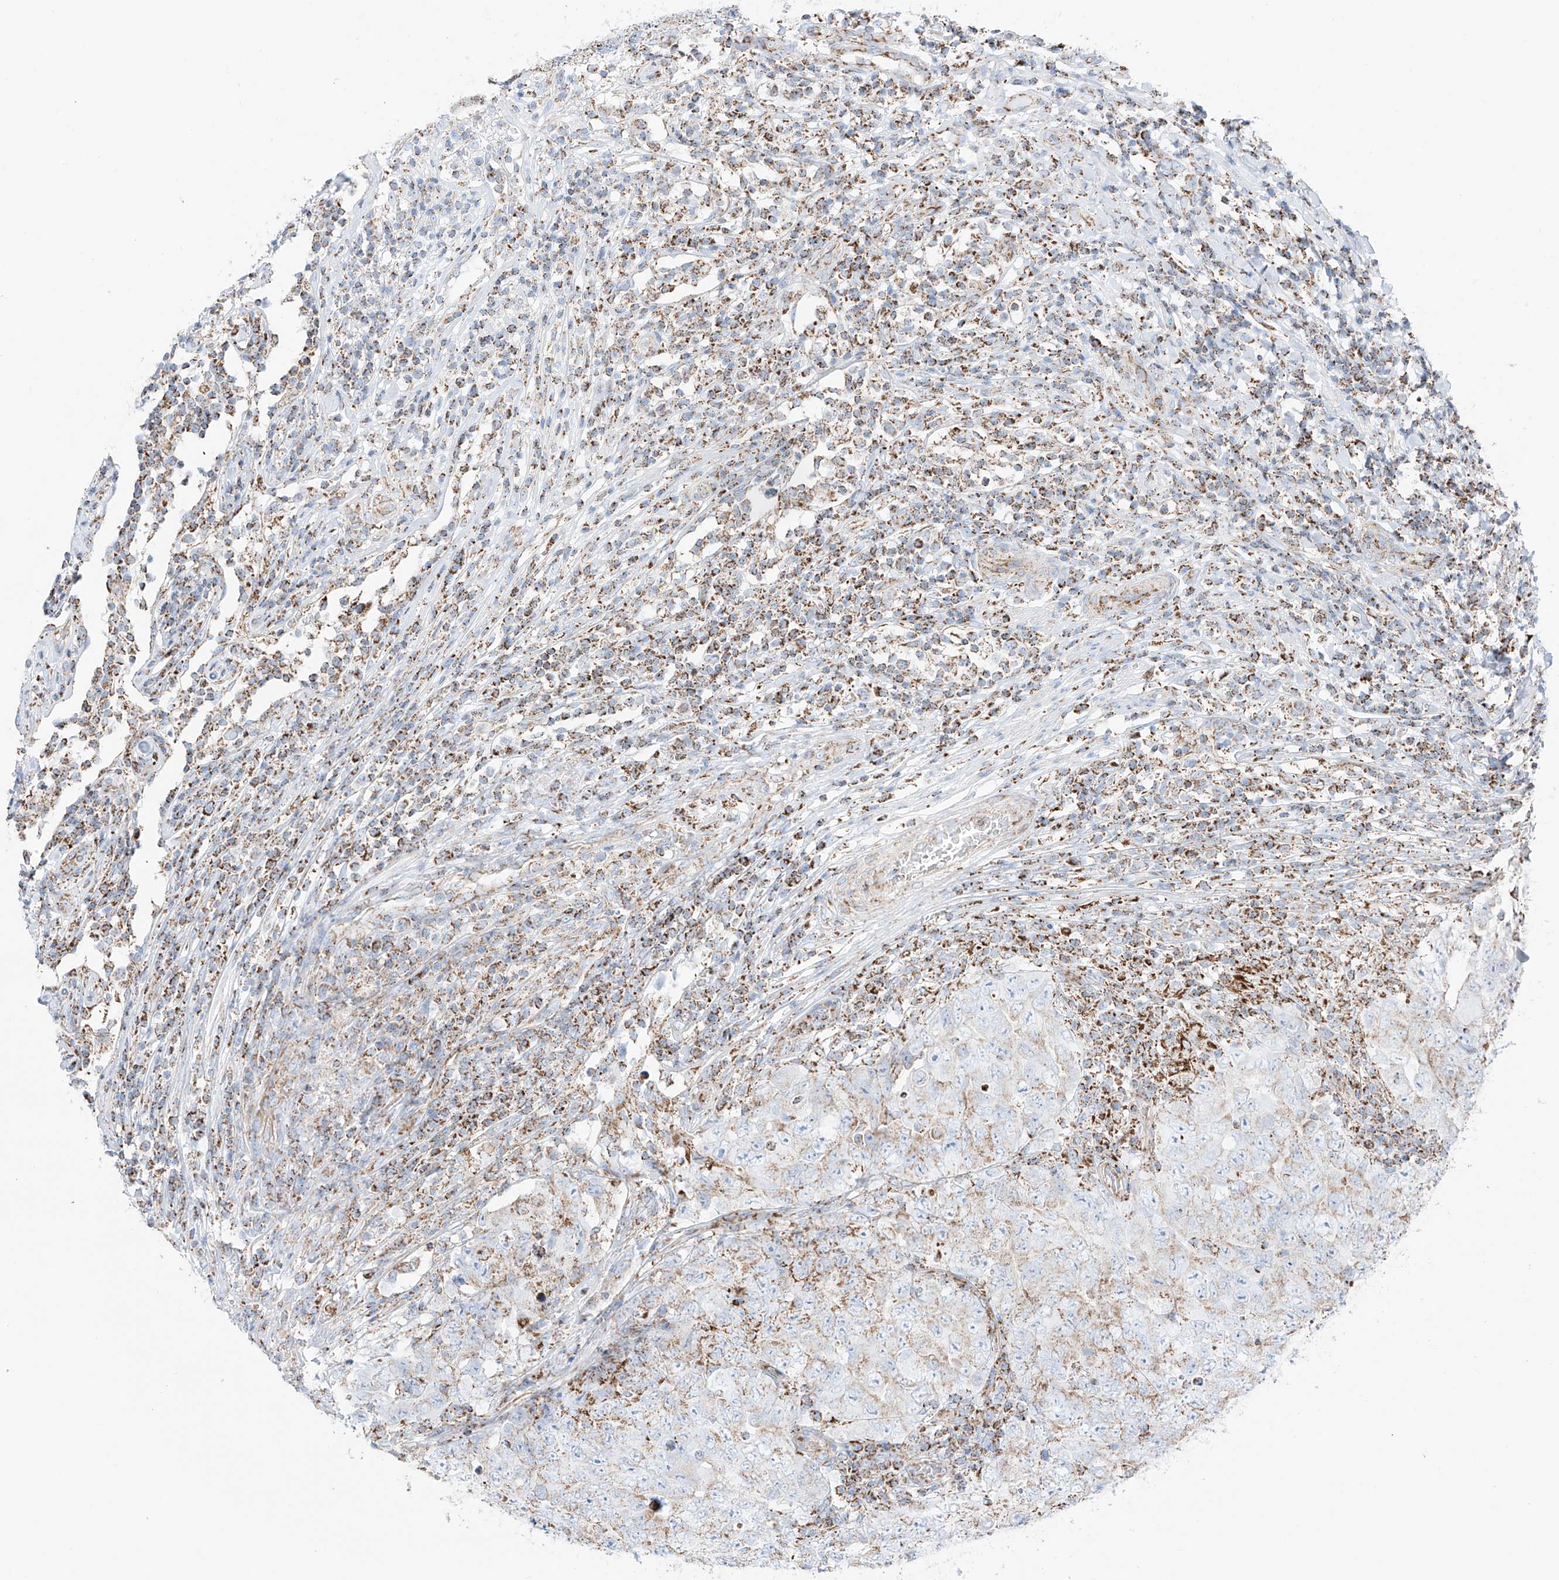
{"staining": {"intensity": "moderate", "quantity": ">75%", "location": "cytoplasmic/membranous"}, "tissue": "testis cancer", "cell_type": "Tumor cells", "image_type": "cancer", "snomed": [{"axis": "morphology", "description": "Carcinoma, Embryonal, NOS"}, {"axis": "topography", "description": "Testis"}], "caption": "The micrograph displays staining of testis cancer (embryonal carcinoma), revealing moderate cytoplasmic/membranous protein positivity (brown color) within tumor cells.", "gene": "XKR3", "patient": {"sex": "male", "age": 26}}